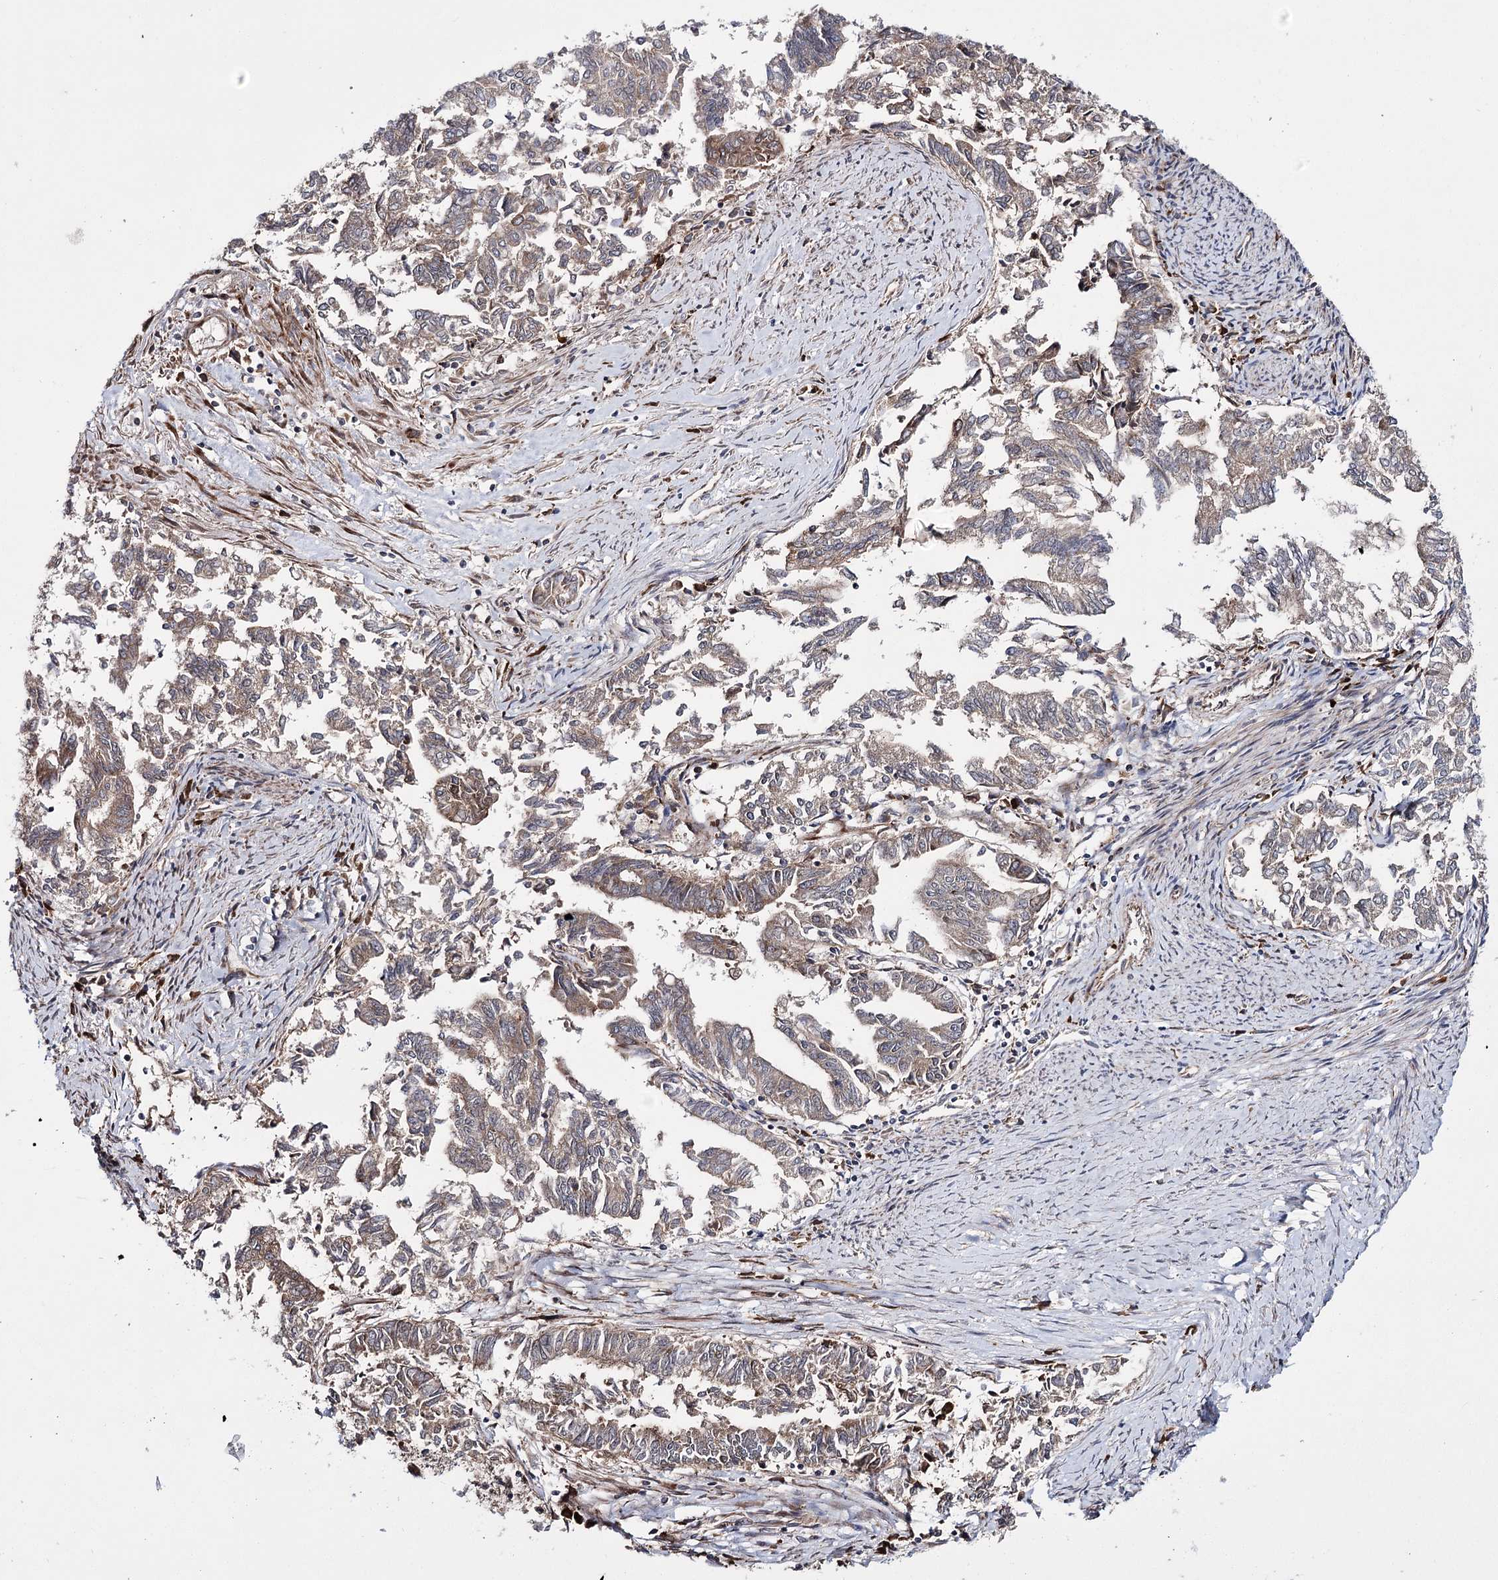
{"staining": {"intensity": "moderate", "quantity": ">75%", "location": "cytoplasmic/membranous"}, "tissue": "endometrial cancer", "cell_type": "Tumor cells", "image_type": "cancer", "snomed": [{"axis": "morphology", "description": "Adenocarcinoma, NOS"}, {"axis": "topography", "description": "Endometrium"}], "caption": "DAB immunohistochemical staining of human endometrial adenocarcinoma exhibits moderate cytoplasmic/membranous protein positivity in approximately >75% of tumor cells.", "gene": "HECTD2", "patient": {"sex": "female", "age": 79}}